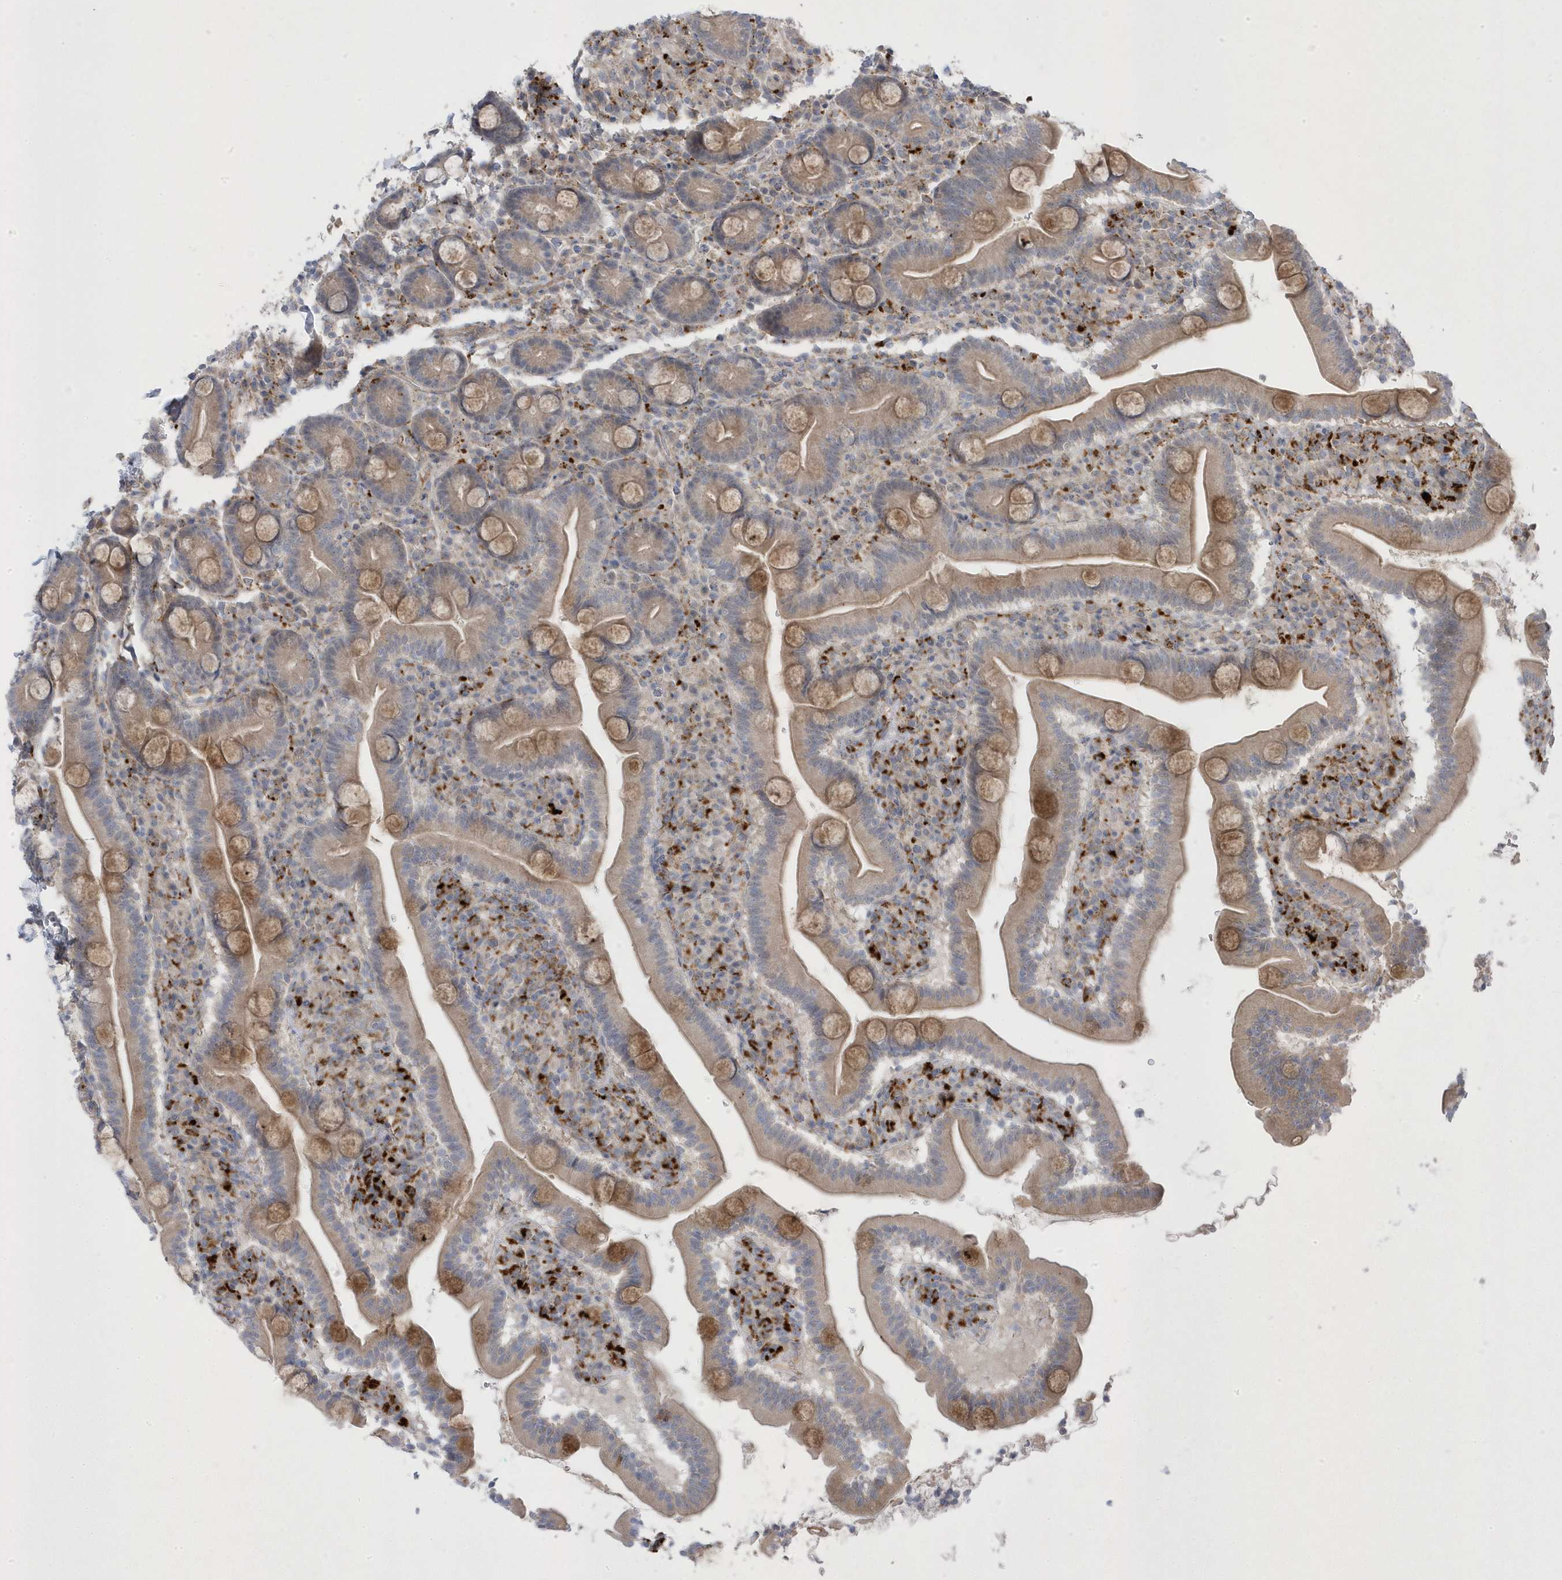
{"staining": {"intensity": "weak", "quantity": "25%-75%", "location": "cytoplasmic/membranous"}, "tissue": "duodenum", "cell_type": "Glandular cells", "image_type": "normal", "snomed": [{"axis": "morphology", "description": "Normal tissue, NOS"}, {"axis": "topography", "description": "Duodenum"}], "caption": "Brown immunohistochemical staining in unremarkable human duodenum reveals weak cytoplasmic/membranous expression in about 25%-75% of glandular cells.", "gene": "ANAPC1", "patient": {"sex": "male", "age": 35}}